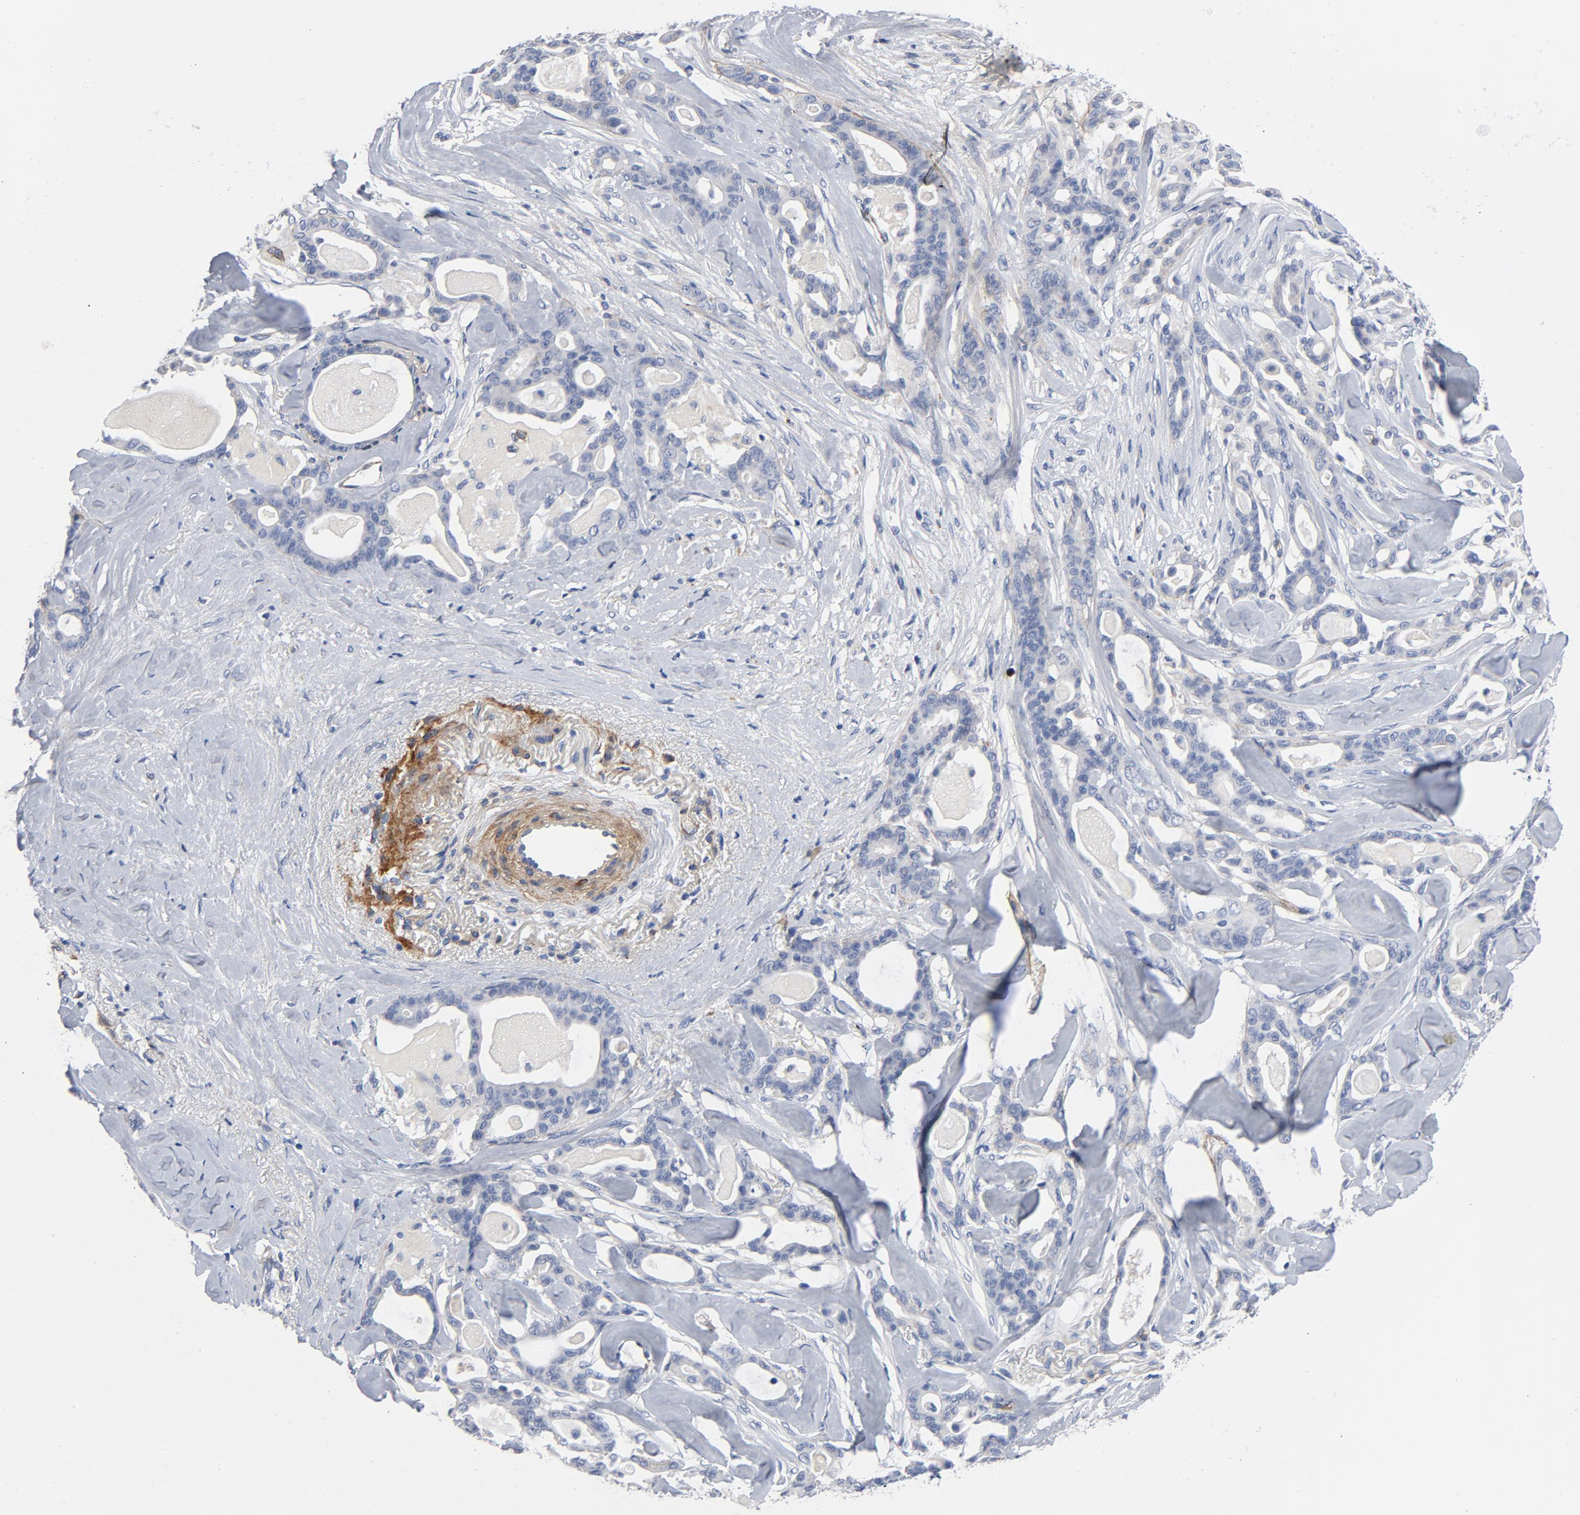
{"staining": {"intensity": "negative", "quantity": "none", "location": "none"}, "tissue": "pancreatic cancer", "cell_type": "Tumor cells", "image_type": "cancer", "snomed": [{"axis": "morphology", "description": "Adenocarcinoma, NOS"}, {"axis": "topography", "description": "Pancreas"}], "caption": "Immunohistochemical staining of pancreatic cancer demonstrates no significant staining in tumor cells. (DAB (3,3'-diaminobenzidine) immunohistochemistry (IHC) visualized using brightfield microscopy, high magnification).", "gene": "LAMC1", "patient": {"sex": "male", "age": 63}}